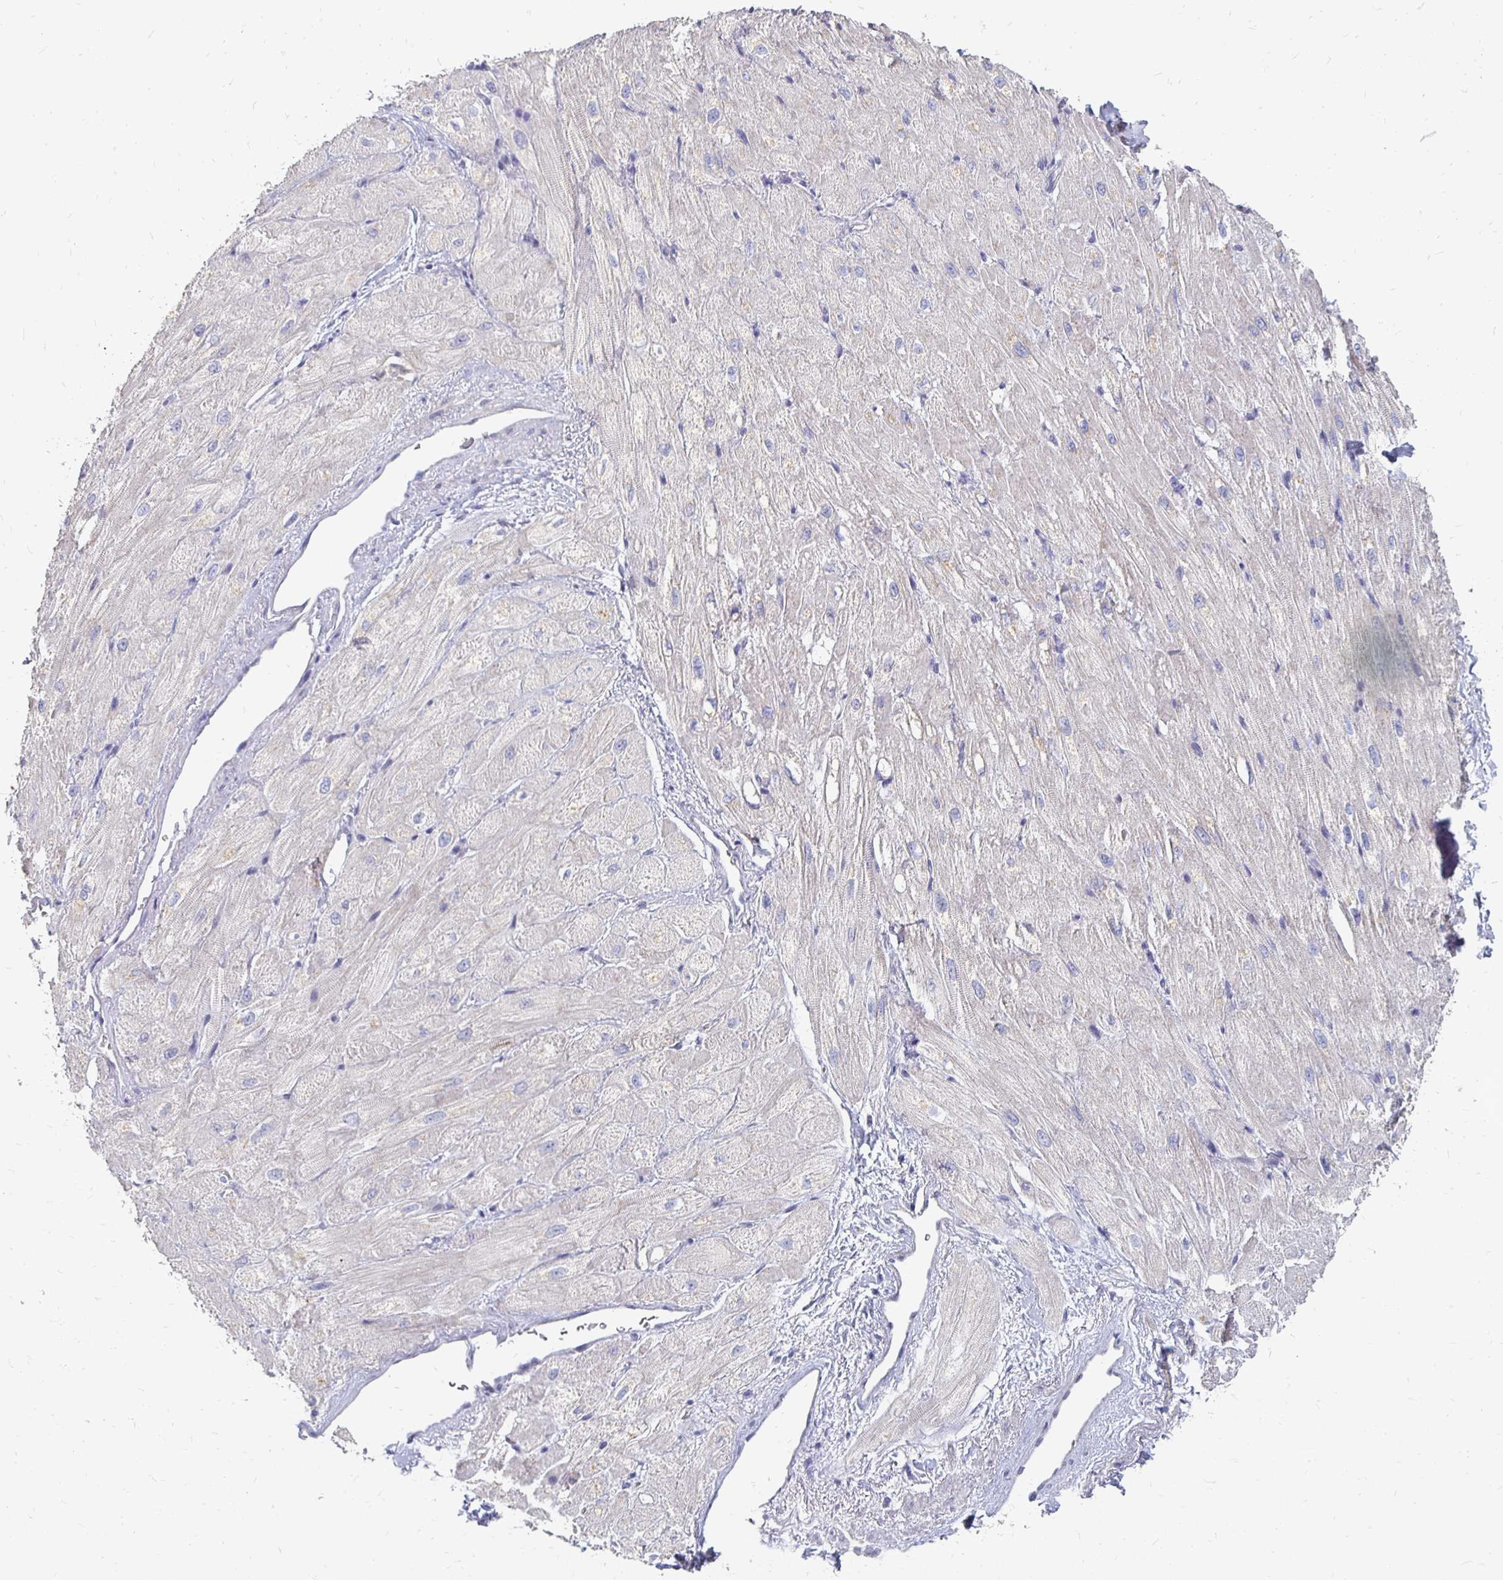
{"staining": {"intensity": "moderate", "quantity": "<25%", "location": "cytoplasmic/membranous"}, "tissue": "heart muscle", "cell_type": "Cardiomyocytes", "image_type": "normal", "snomed": [{"axis": "morphology", "description": "Normal tissue, NOS"}, {"axis": "topography", "description": "Heart"}], "caption": "A histopathology image of heart muscle stained for a protein shows moderate cytoplasmic/membranous brown staining in cardiomyocytes. (Stains: DAB in brown, nuclei in blue, Microscopy: brightfield microscopy at high magnification).", "gene": "FKRP", "patient": {"sex": "male", "age": 62}}